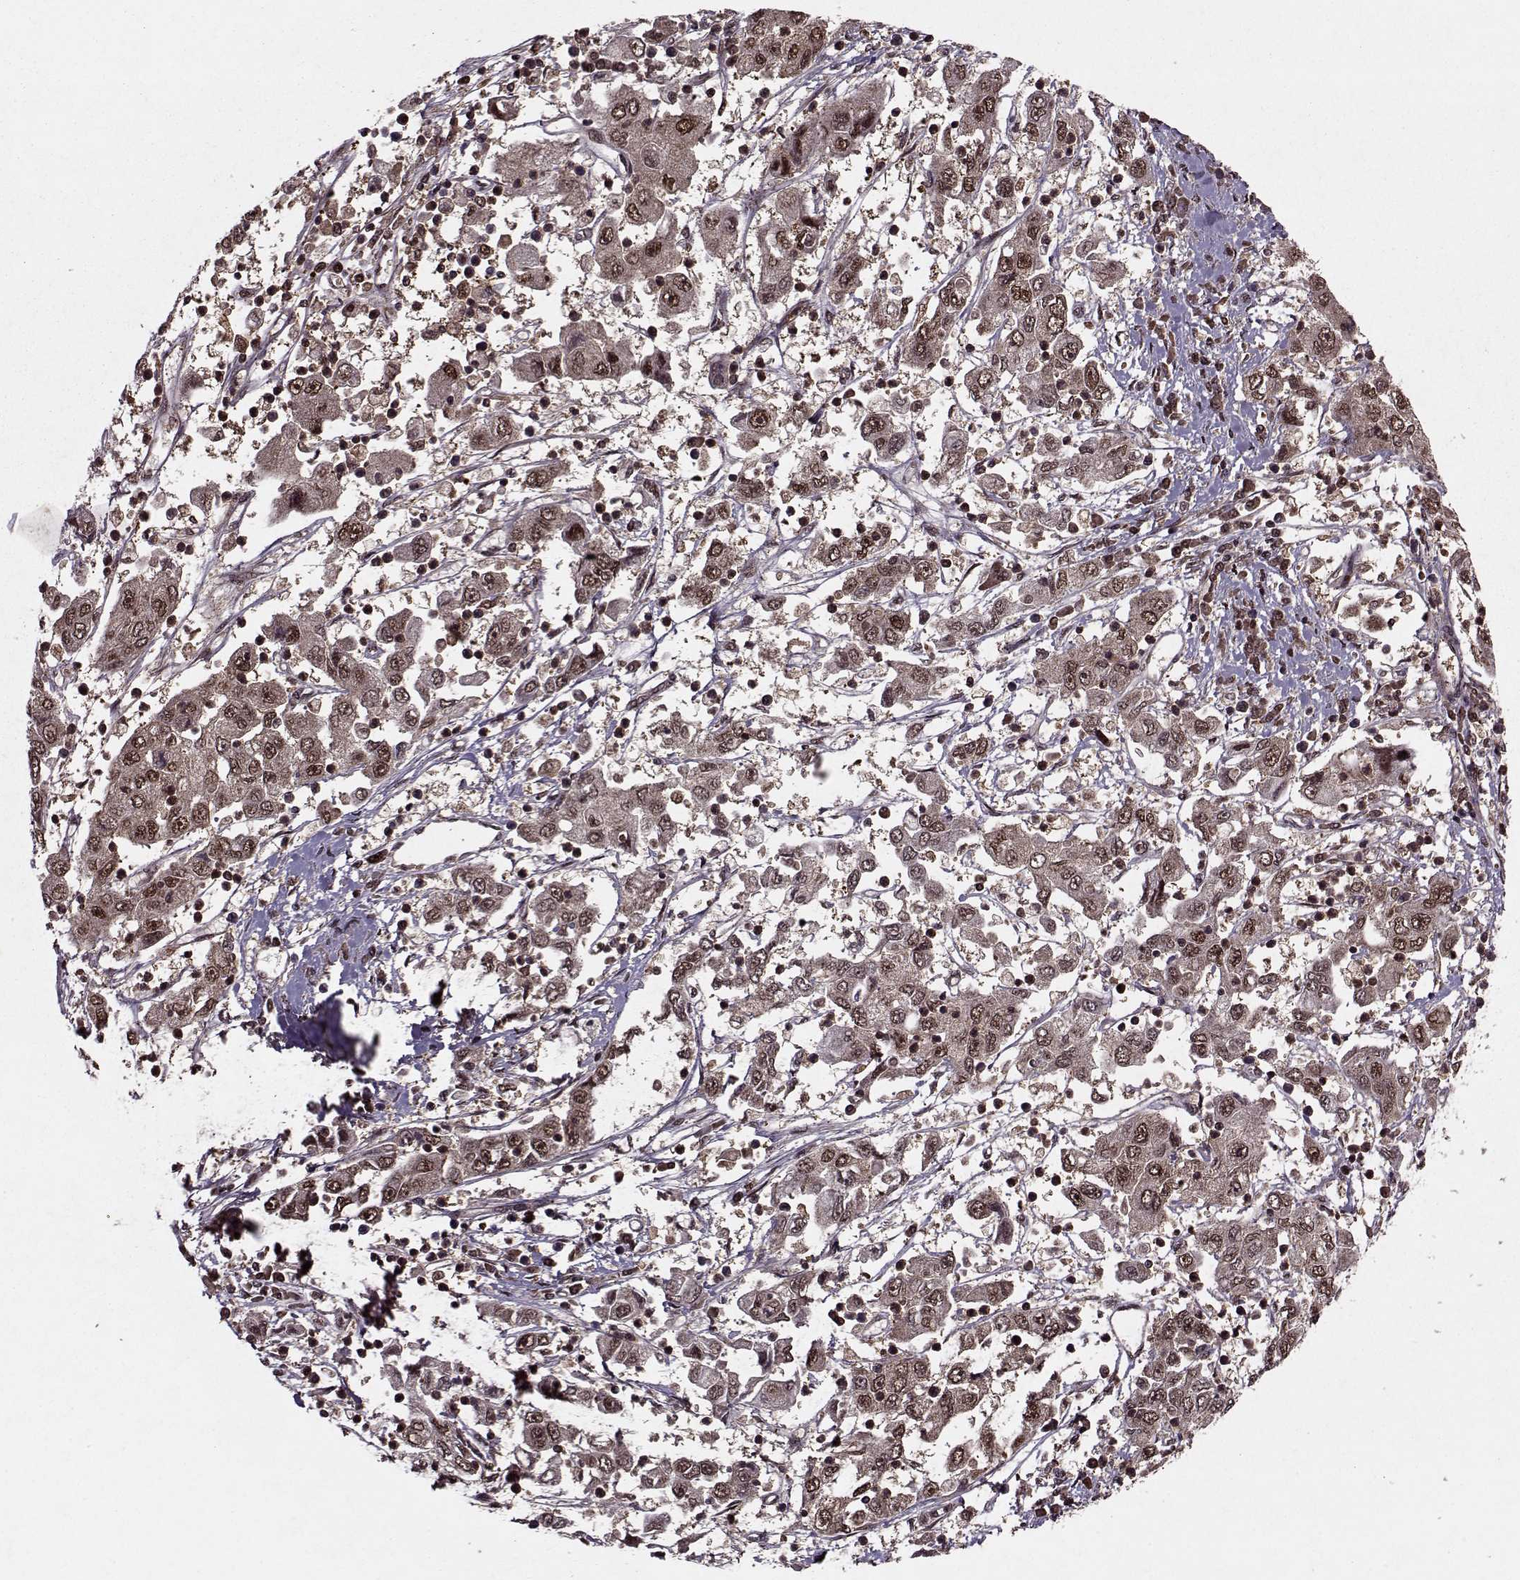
{"staining": {"intensity": "weak", "quantity": ">75%", "location": "nuclear"}, "tissue": "cervical cancer", "cell_type": "Tumor cells", "image_type": "cancer", "snomed": [{"axis": "morphology", "description": "Squamous cell carcinoma, NOS"}, {"axis": "topography", "description": "Cervix"}], "caption": "The histopathology image exhibits staining of cervical squamous cell carcinoma, revealing weak nuclear protein positivity (brown color) within tumor cells.", "gene": "PSMA7", "patient": {"sex": "female", "age": 36}}